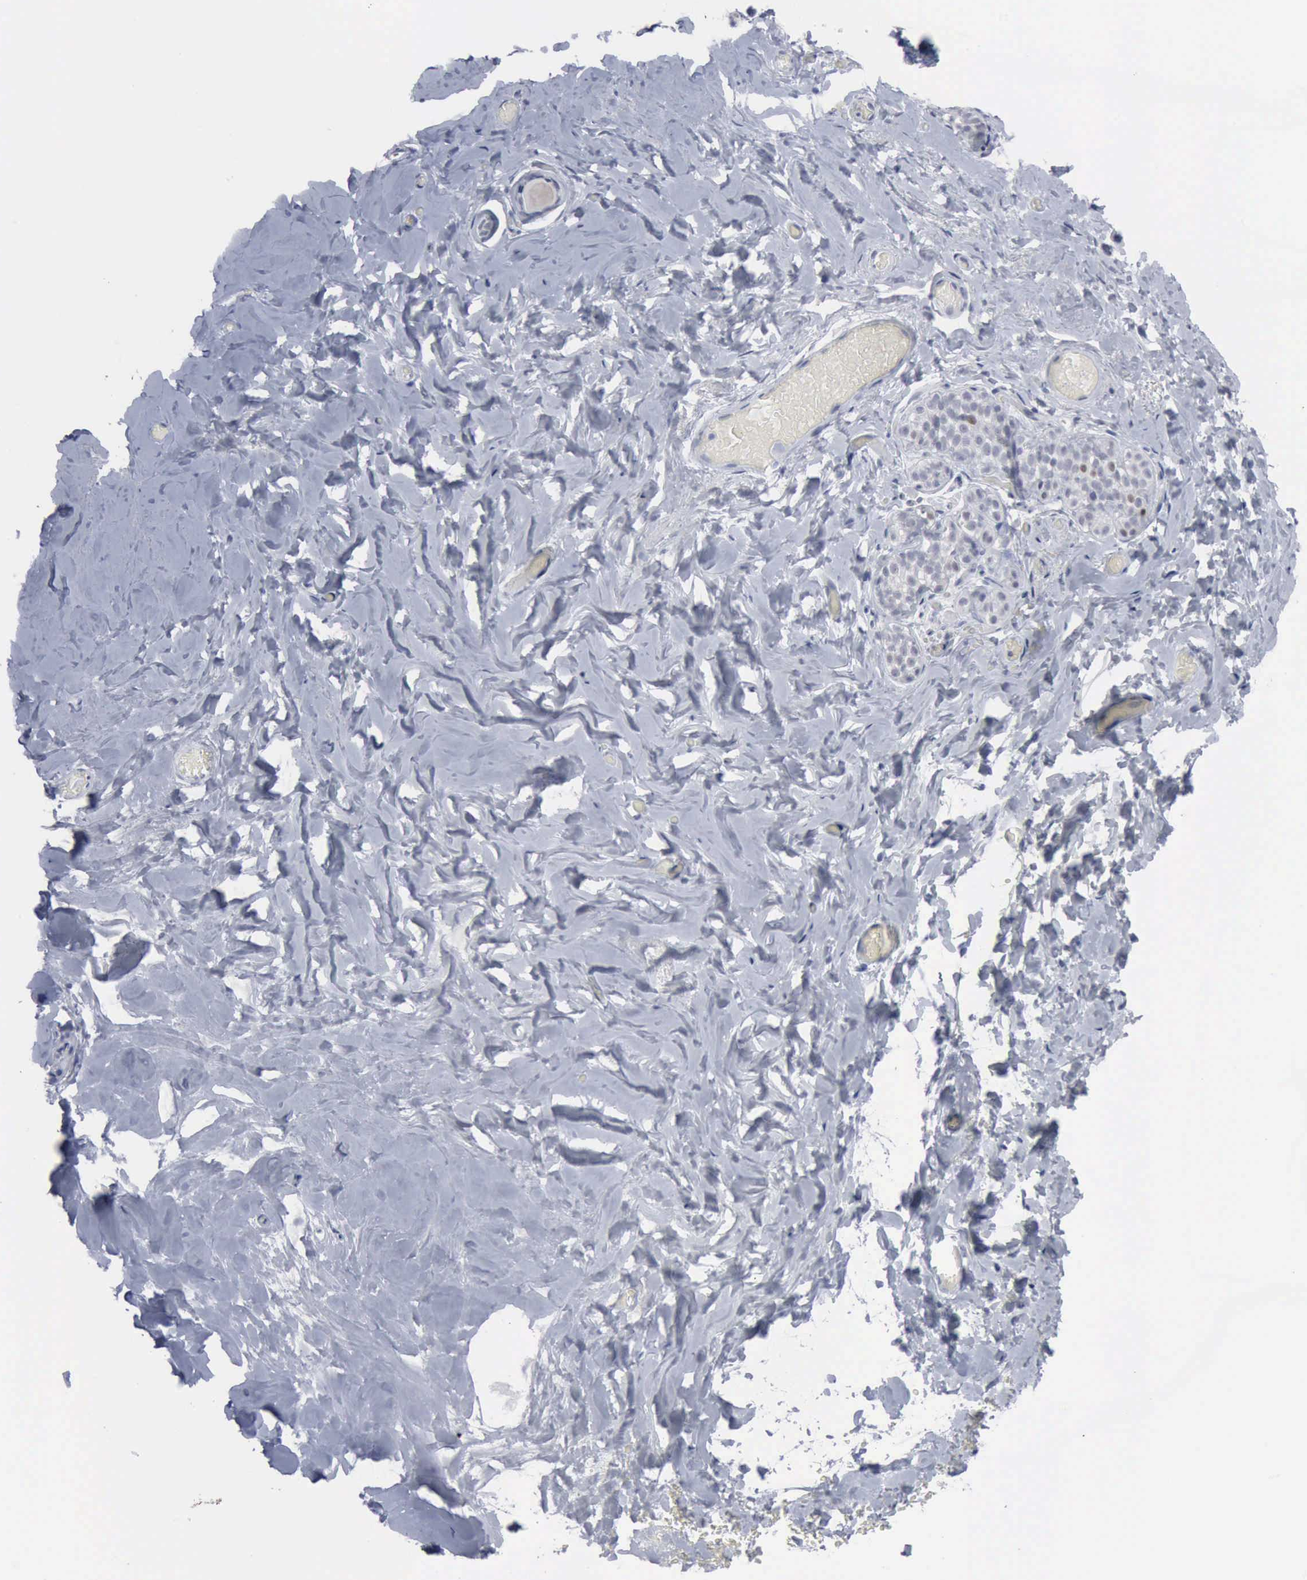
{"staining": {"intensity": "moderate", "quantity": "<25%", "location": "nuclear"}, "tissue": "breast", "cell_type": "Glandular cells", "image_type": "normal", "snomed": [{"axis": "morphology", "description": "Normal tissue, NOS"}, {"axis": "topography", "description": "Breast"}], "caption": "Breast stained with DAB immunohistochemistry (IHC) displays low levels of moderate nuclear expression in about <25% of glandular cells.", "gene": "MCM5", "patient": {"sex": "female", "age": 75}}